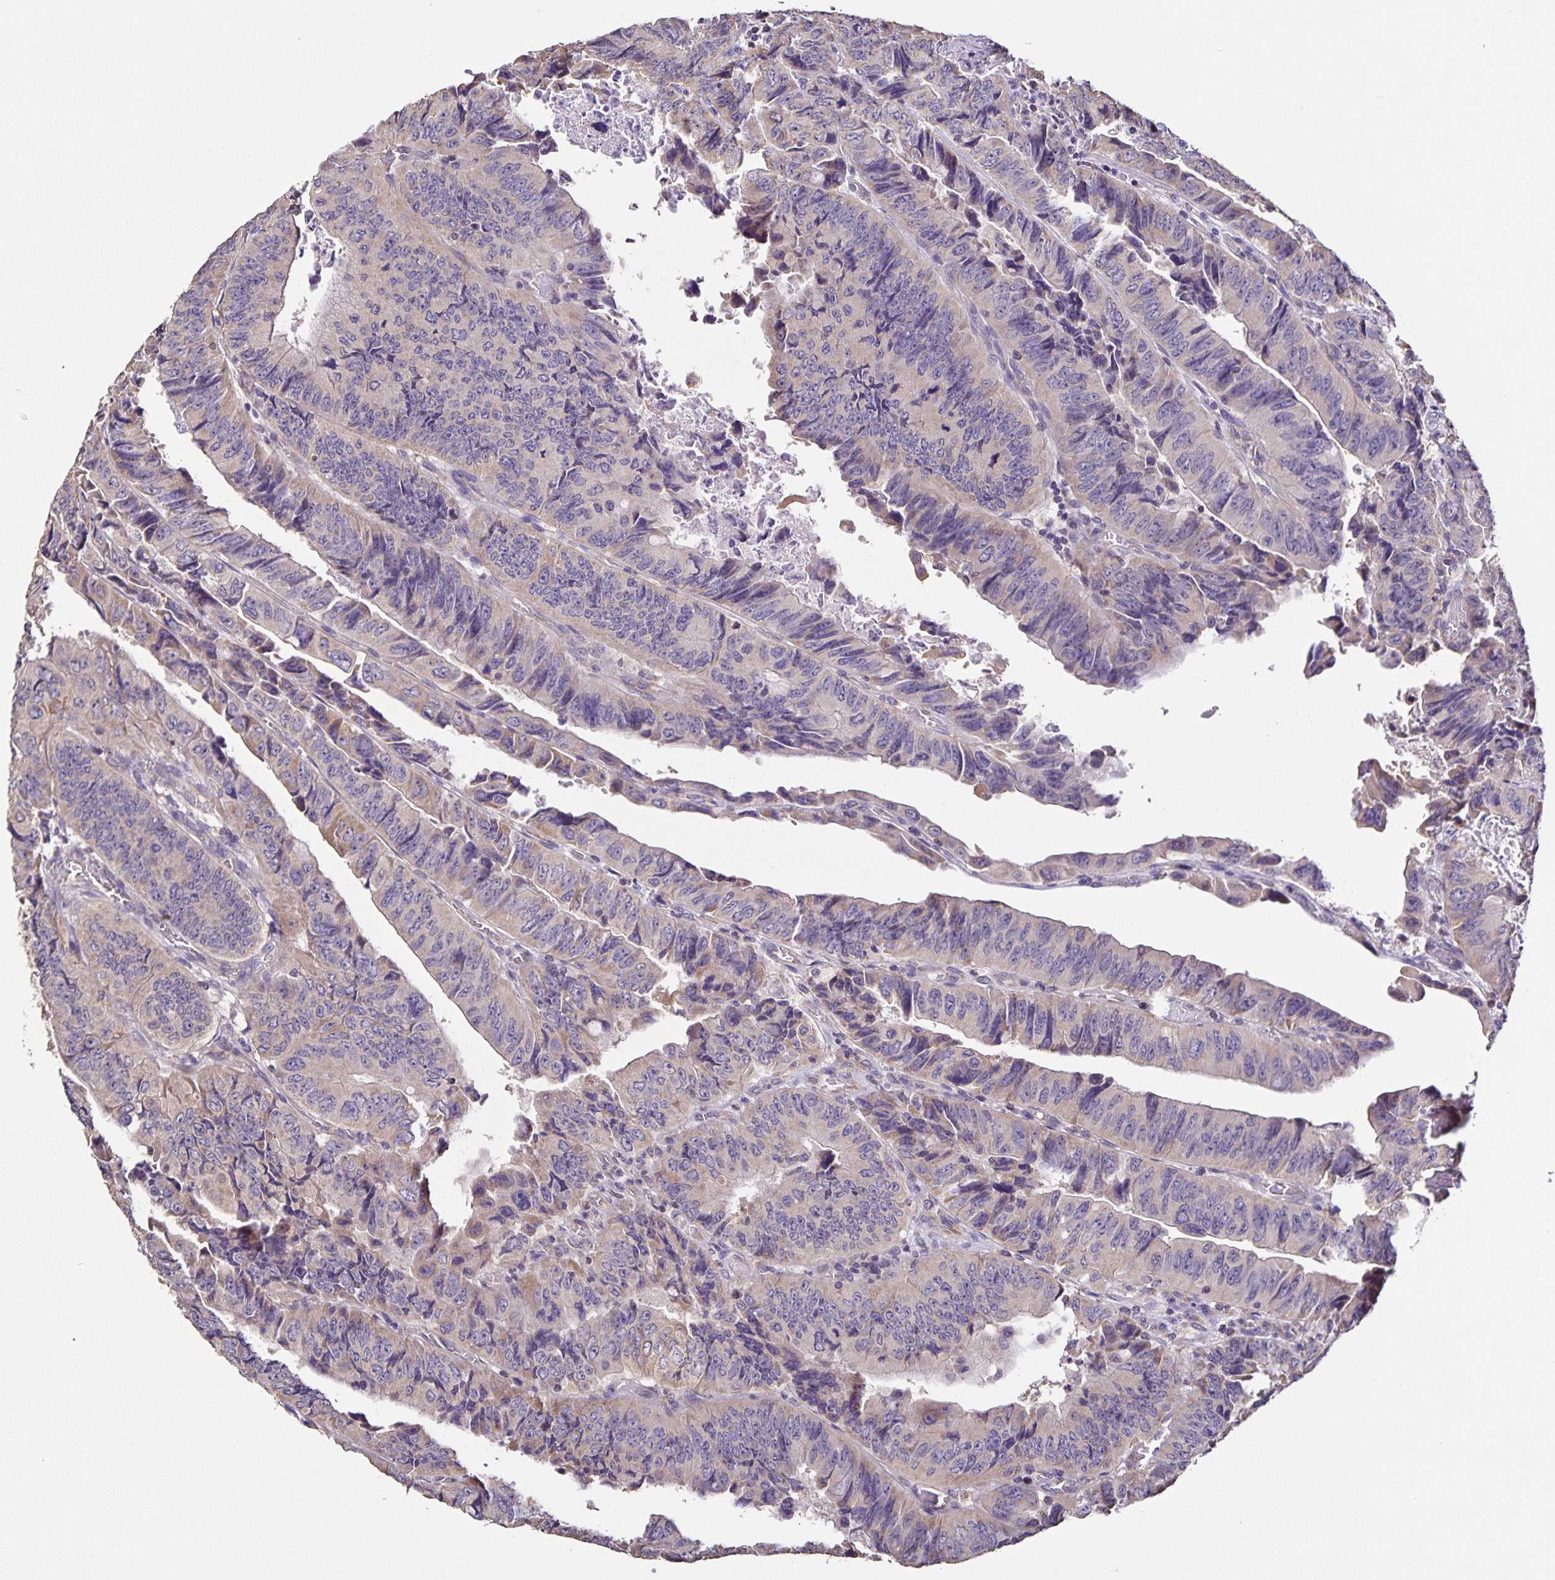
{"staining": {"intensity": "weak", "quantity": "<25%", "location": "cytoplasmic/membranous"}, "tissue": "colorectal cancer", "cell_type": "Tumor cells", "image_type": "cancer", "snomed": [{"axis": "morphology", "description": "Adenocarcinoma, NOS"}, {"axis": "topography", "description": "Colon"}], "caption": "Immunohistochemistry micrograph of colorectal cancer stained for a protein (brown), which exhibits no staining in tumor cells. (Brightfield microscopy of DAB IHC at high magnification).", "gene": "MAN1A1", "patient": {"sex": "female", "age": 84}}